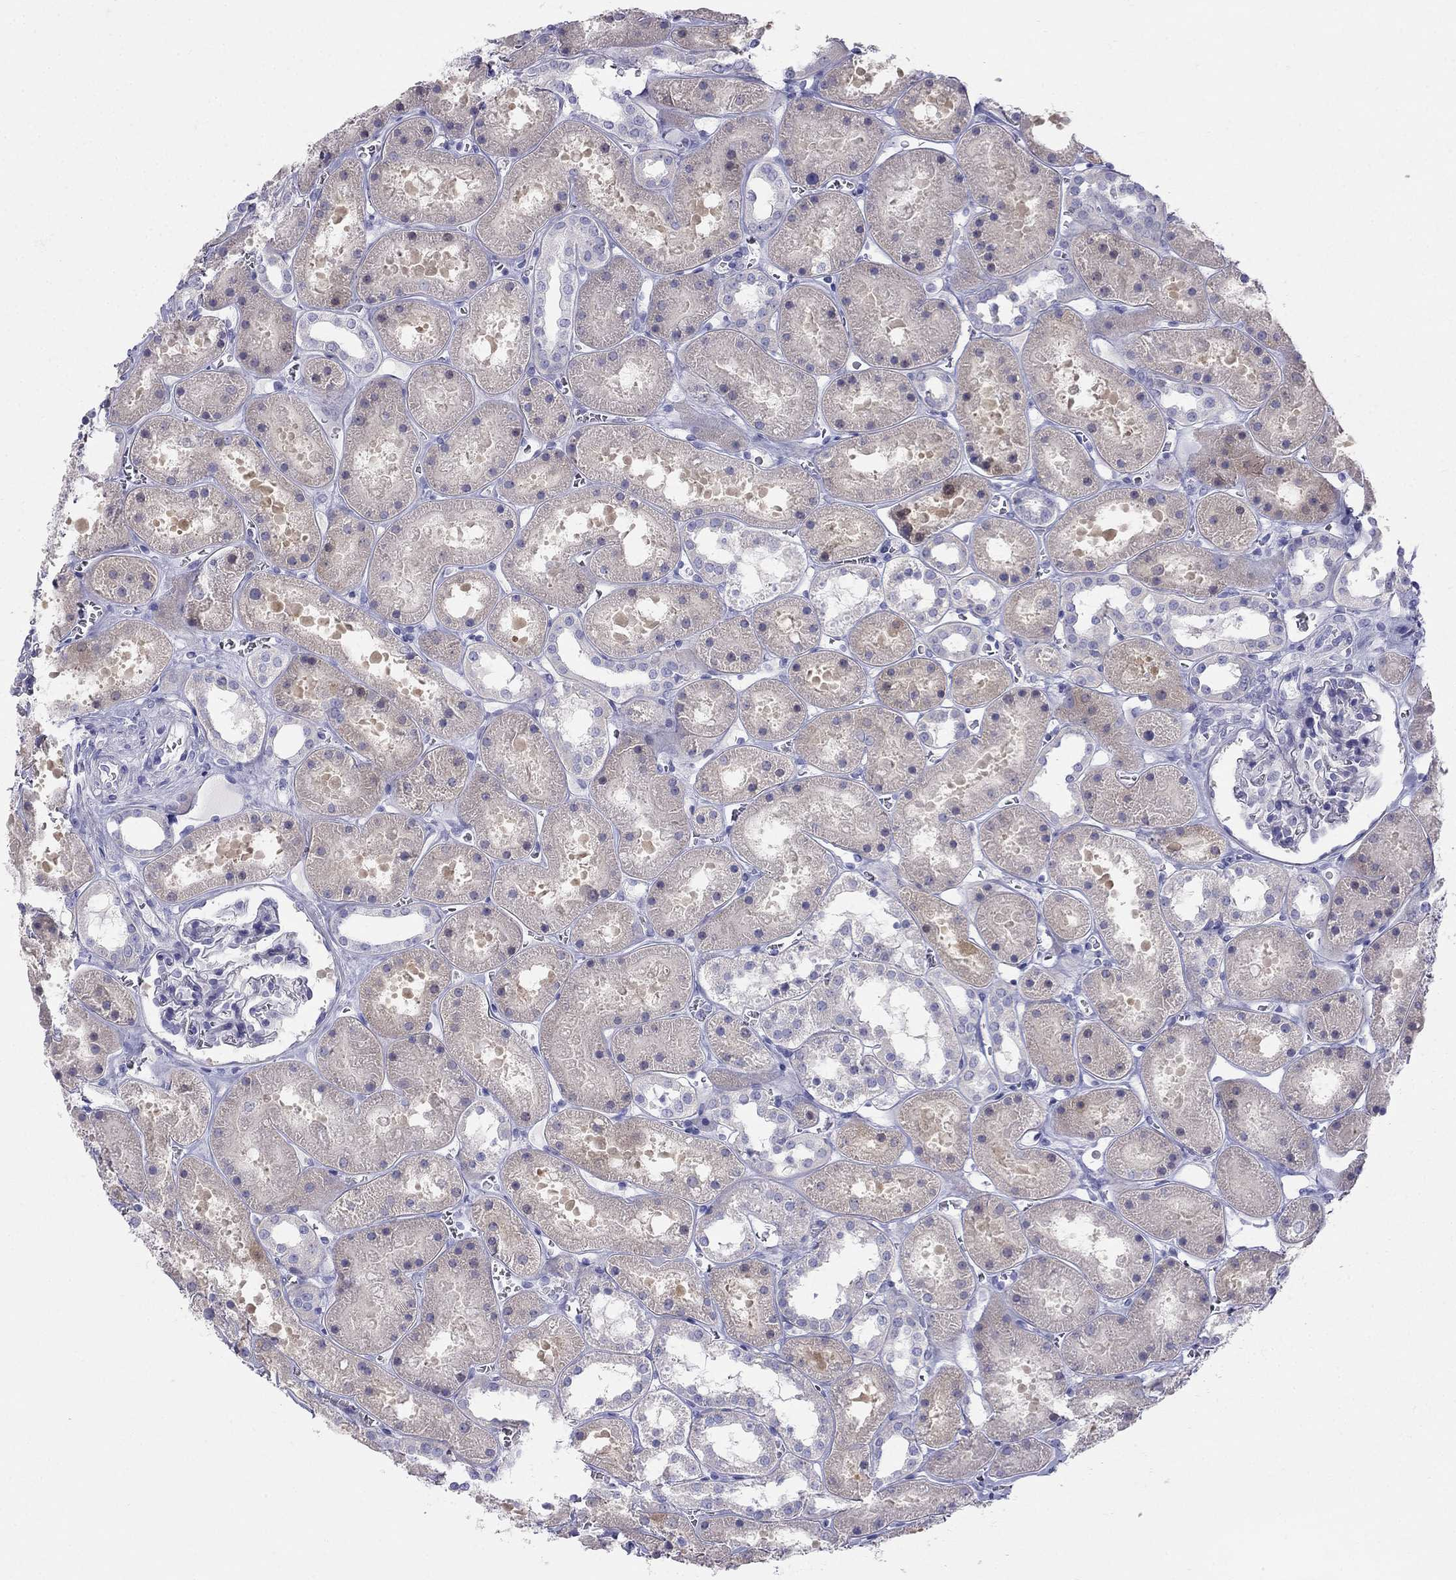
{"staining": {"intensity": "negative", "quantity": "none", "location": "none"}, "tissue": "kidney", "cell_type": "Cells in glomeruli", "image_type": "normal", "snomed": [{"axis": "morphology", "description": "Normal tissue, NOS"}, {"axis": "topography", "description": "Kidney"}], "caption": "Kidney stained for a protein using IHC displays no staining cells in glomeruli.", "gene": "RFLNA", "patient": {"sex": "female", "age": 41}}